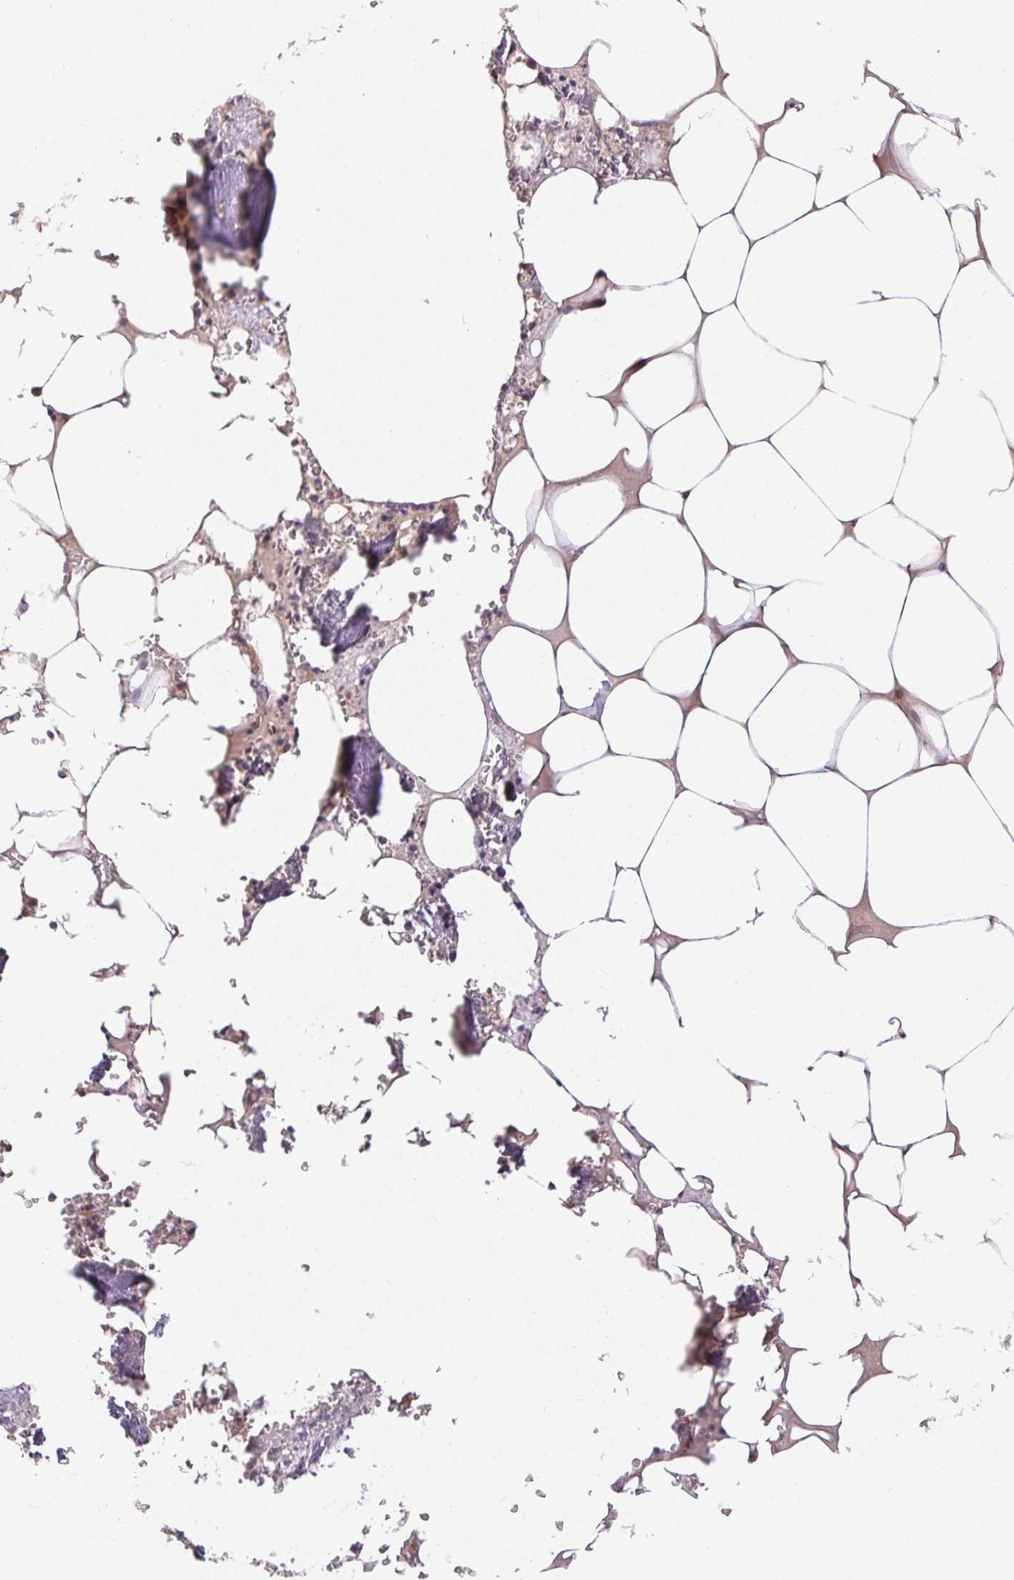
{"staining": {"intensity": "weak", "quantity": "<25%", "location": "cytoplasmic/membranous"}, "tissue": "bone marrow", "cell_type": "Hematopoietic cells", "image_type": "normal", "snomed": [{"axis": "morphology", "description": "Normal tissue, NOS"}, {"axis": "topography", "description": "Bone marrow"}], "caption": "Immunohistochemical staining of normal human bone marrow shows no significant staining in hematopoietic cells.", "gene": "MAPKAPK2", "patient": {"sex": "male", "age": 54}}